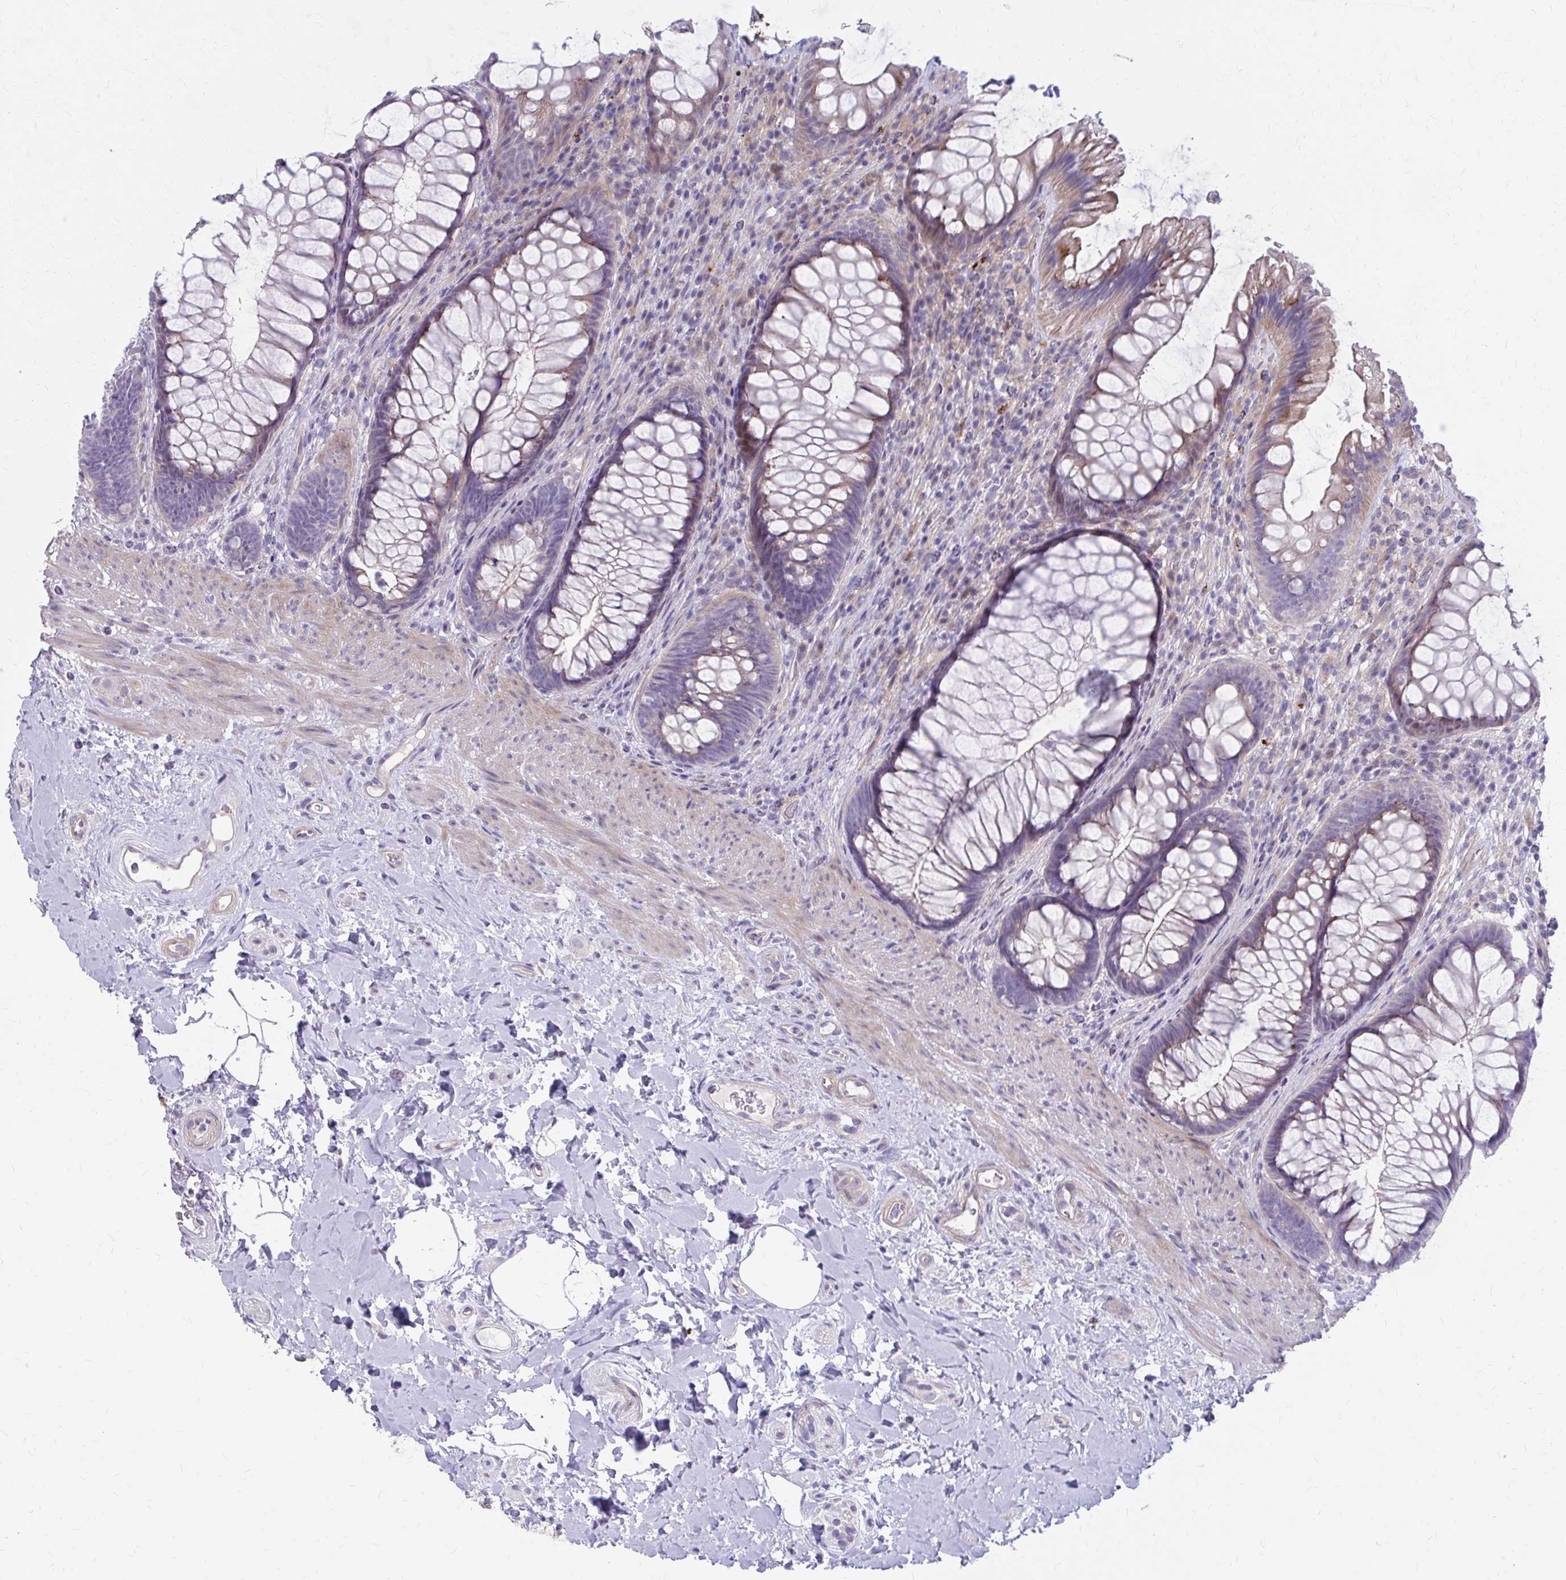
{"staining": {"intensity": "strong", "quantity": "<25%", "location": "cytoplasmic/membranous"}, "tissue": "rectum", "cell_type": "Glandular cells", "image_type": "normal", "snomed": [{"axis": "morphology", "description": "Normal tissue, NOS"}, {"axis": "topography", "description": "Rectum"}], "caption": "Protein staining exhibits strong cytoplasmic/membranous positivity in about <25% of glandular cells in benign rectum.", "gene": "GLYATL2", "patient": {"sex": "male", "age": 53}}